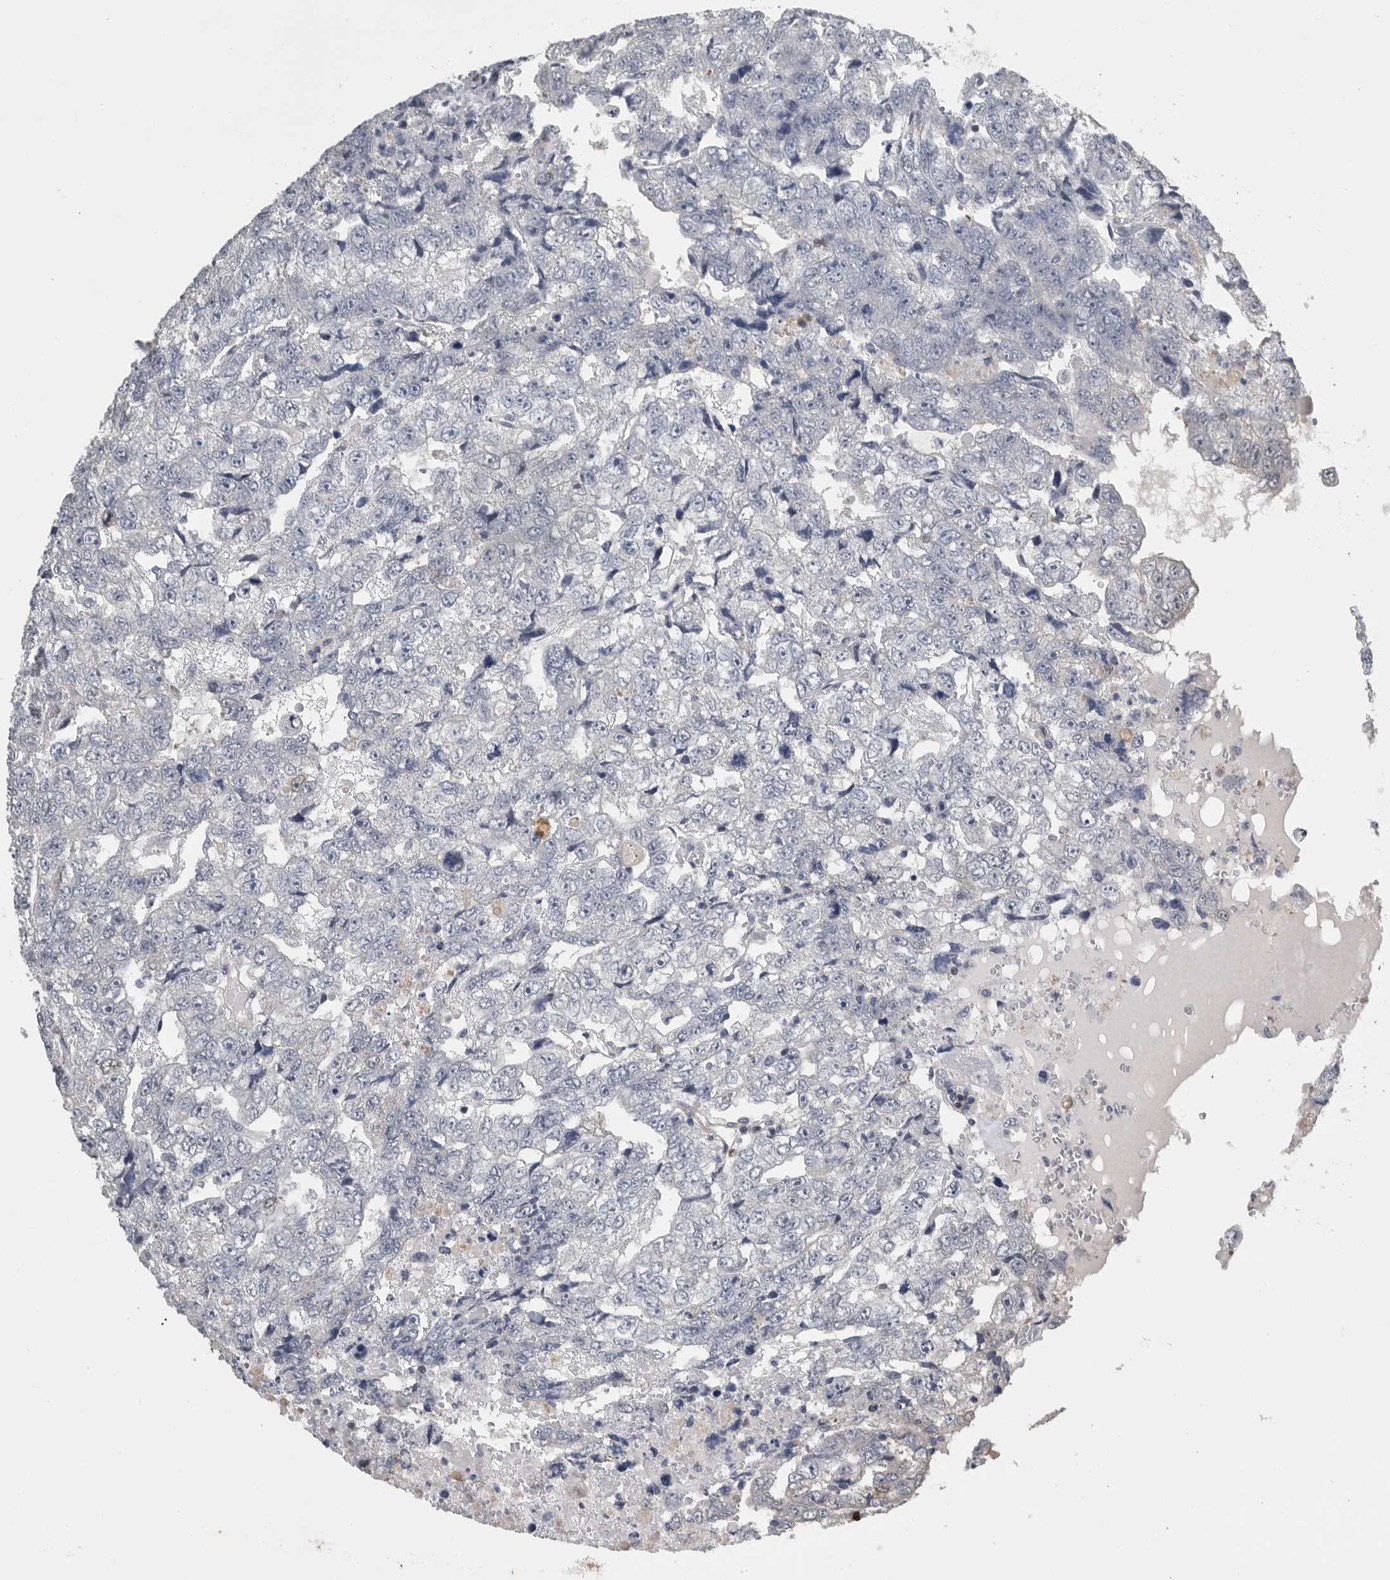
{"staining": {"intensity": "negative", "quantity": "none", "location": "none"}, "tissue": "testis cancer", "cell_type": "Tumor cells", "image_type": "cancer", "snomed": [{"axis": "morphology", "description": "Carcinoma, Embryonal, NOS"}, {"axis": "topography", "description": "Testis"}], "caption": "Tumor cells show no significant positivity in testis embryonal carcinoma.", "gene": "PDCD4", "patient": {"sex": "male", "age": 36}}